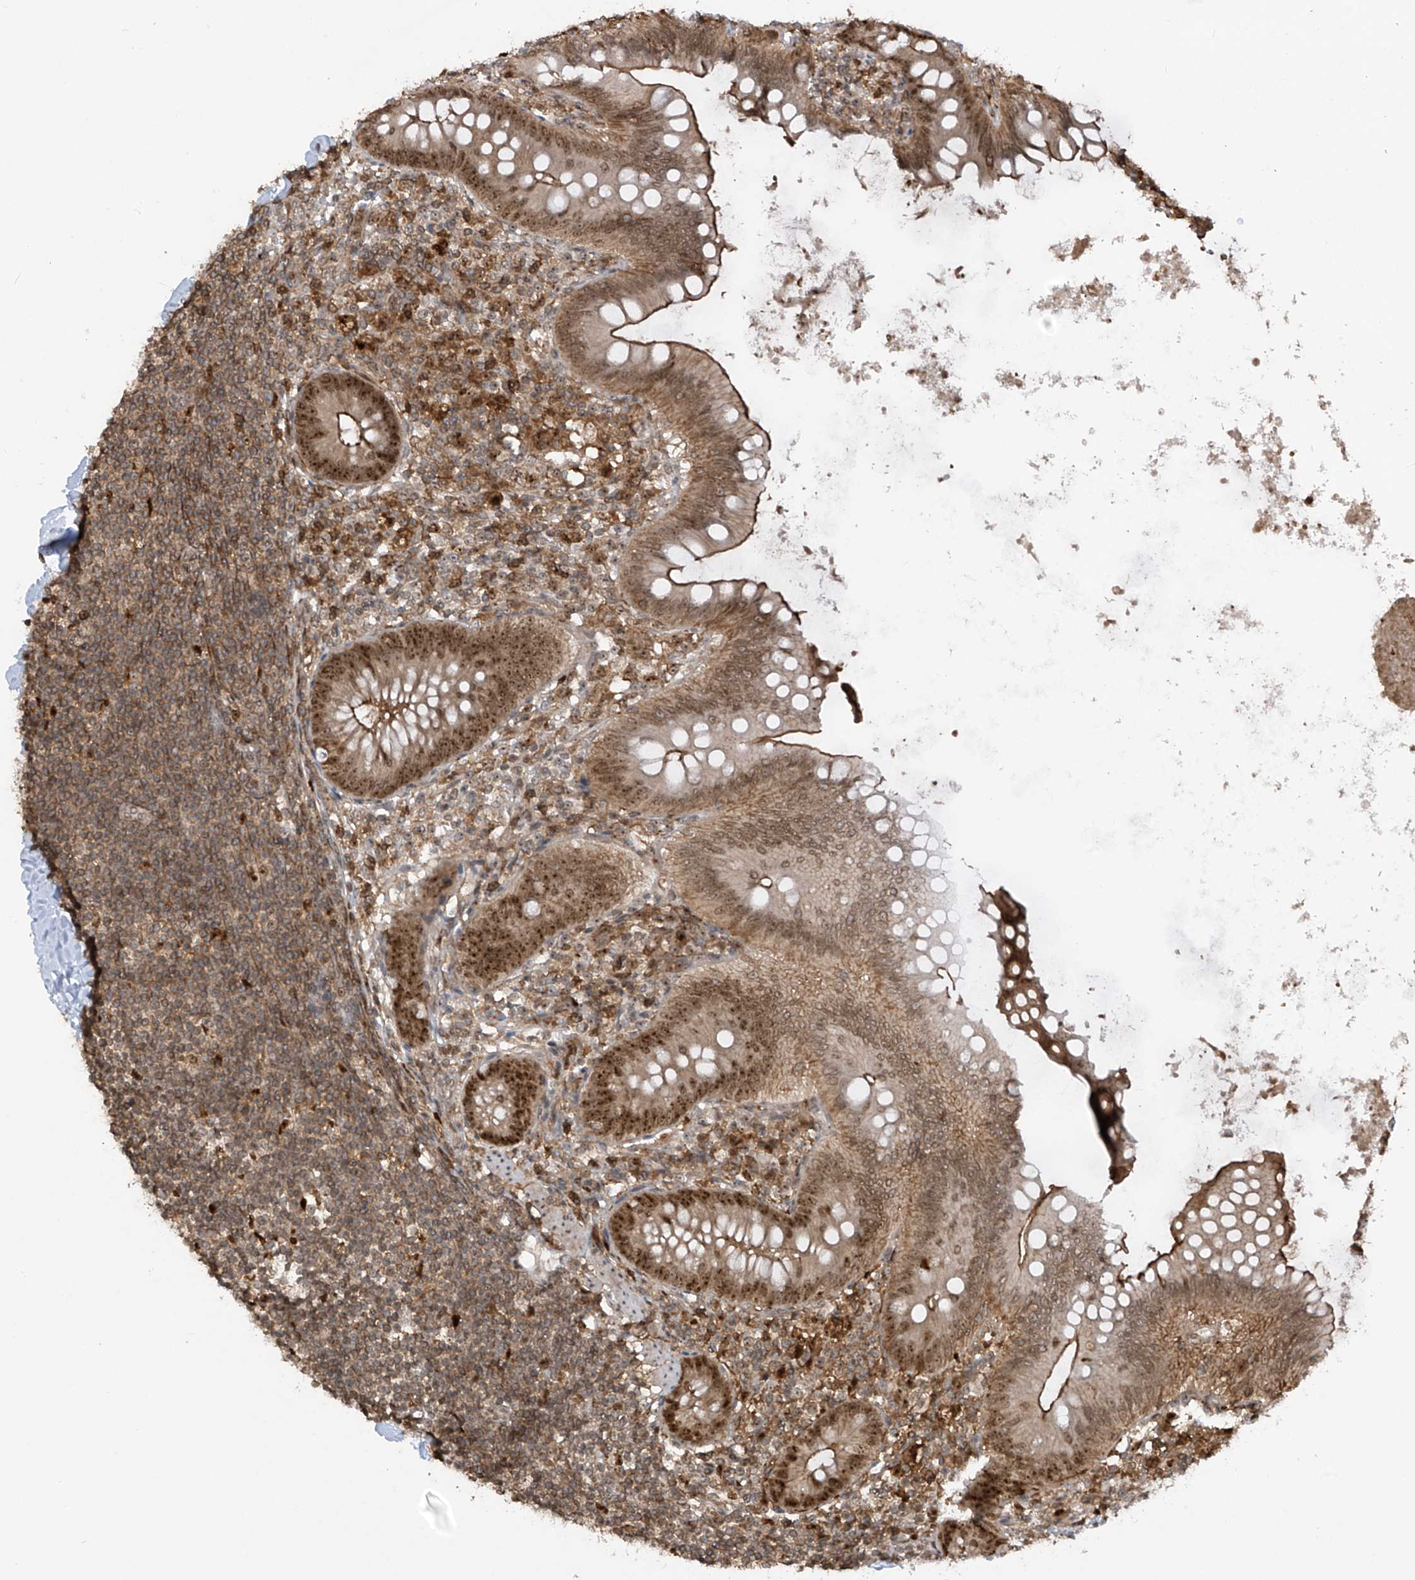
{"staining": {"intensity": "moderate", "quantity": ">75%", "location": "cytoplasmic/membranous,nuclear"}, "tissue": "appendix", "cell_type": "Glandular cells", "image_type": "normal", "snomed": [{"axis": "morphology", "description": "Normal tissue, NOS"}, {"axis": "topography", "description": "Appendix"}], "caption": "This histopathology image shows immunohistochemistry staining of normal human appendix, with medium moderate cytoplasmic/membranous,nuclear positivity in approximately >75% of glandular cells.", "gene": "REPIN1", "patient": {"sex": "female", "age": 62}}